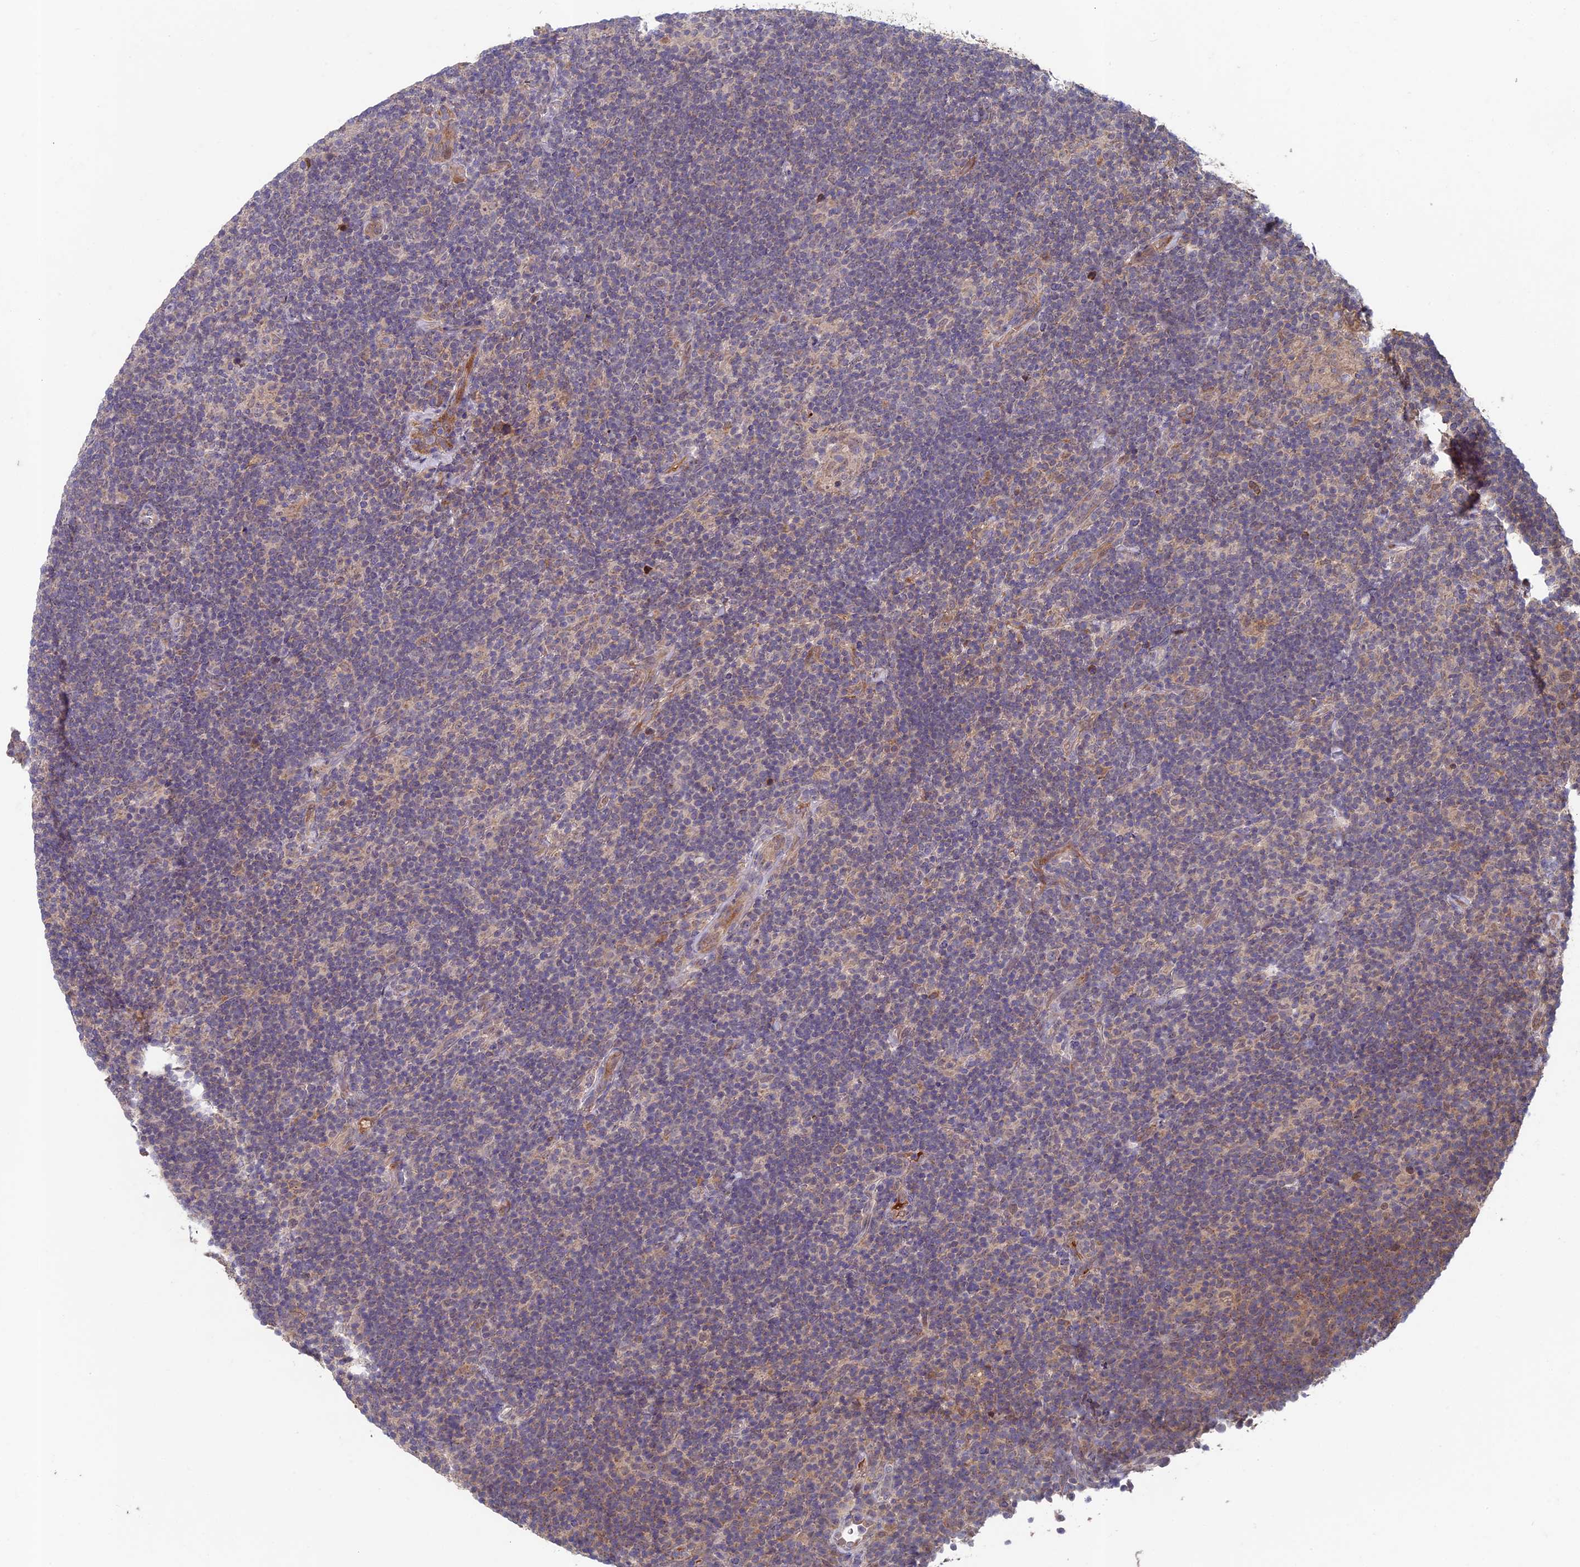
{"staining": {"intensity": "negative", "quantity": "none", "location": "none"}, "tissue": "lymphoma", "cell_type": "Tumor cells", "image_type": "cancer", "snomed": [{"axis": "morphology", "description": "Hodgkin's disease, NOS"}, {"axis": "topography", "description": "Lymph node"}], "caption": "DAB immunohistochemical staining of human Hodgkin's disease exhibits no significant positivity in tumor cells.", "gene": "RCCD1", "patient": {"sex": "female", "age": 57}}